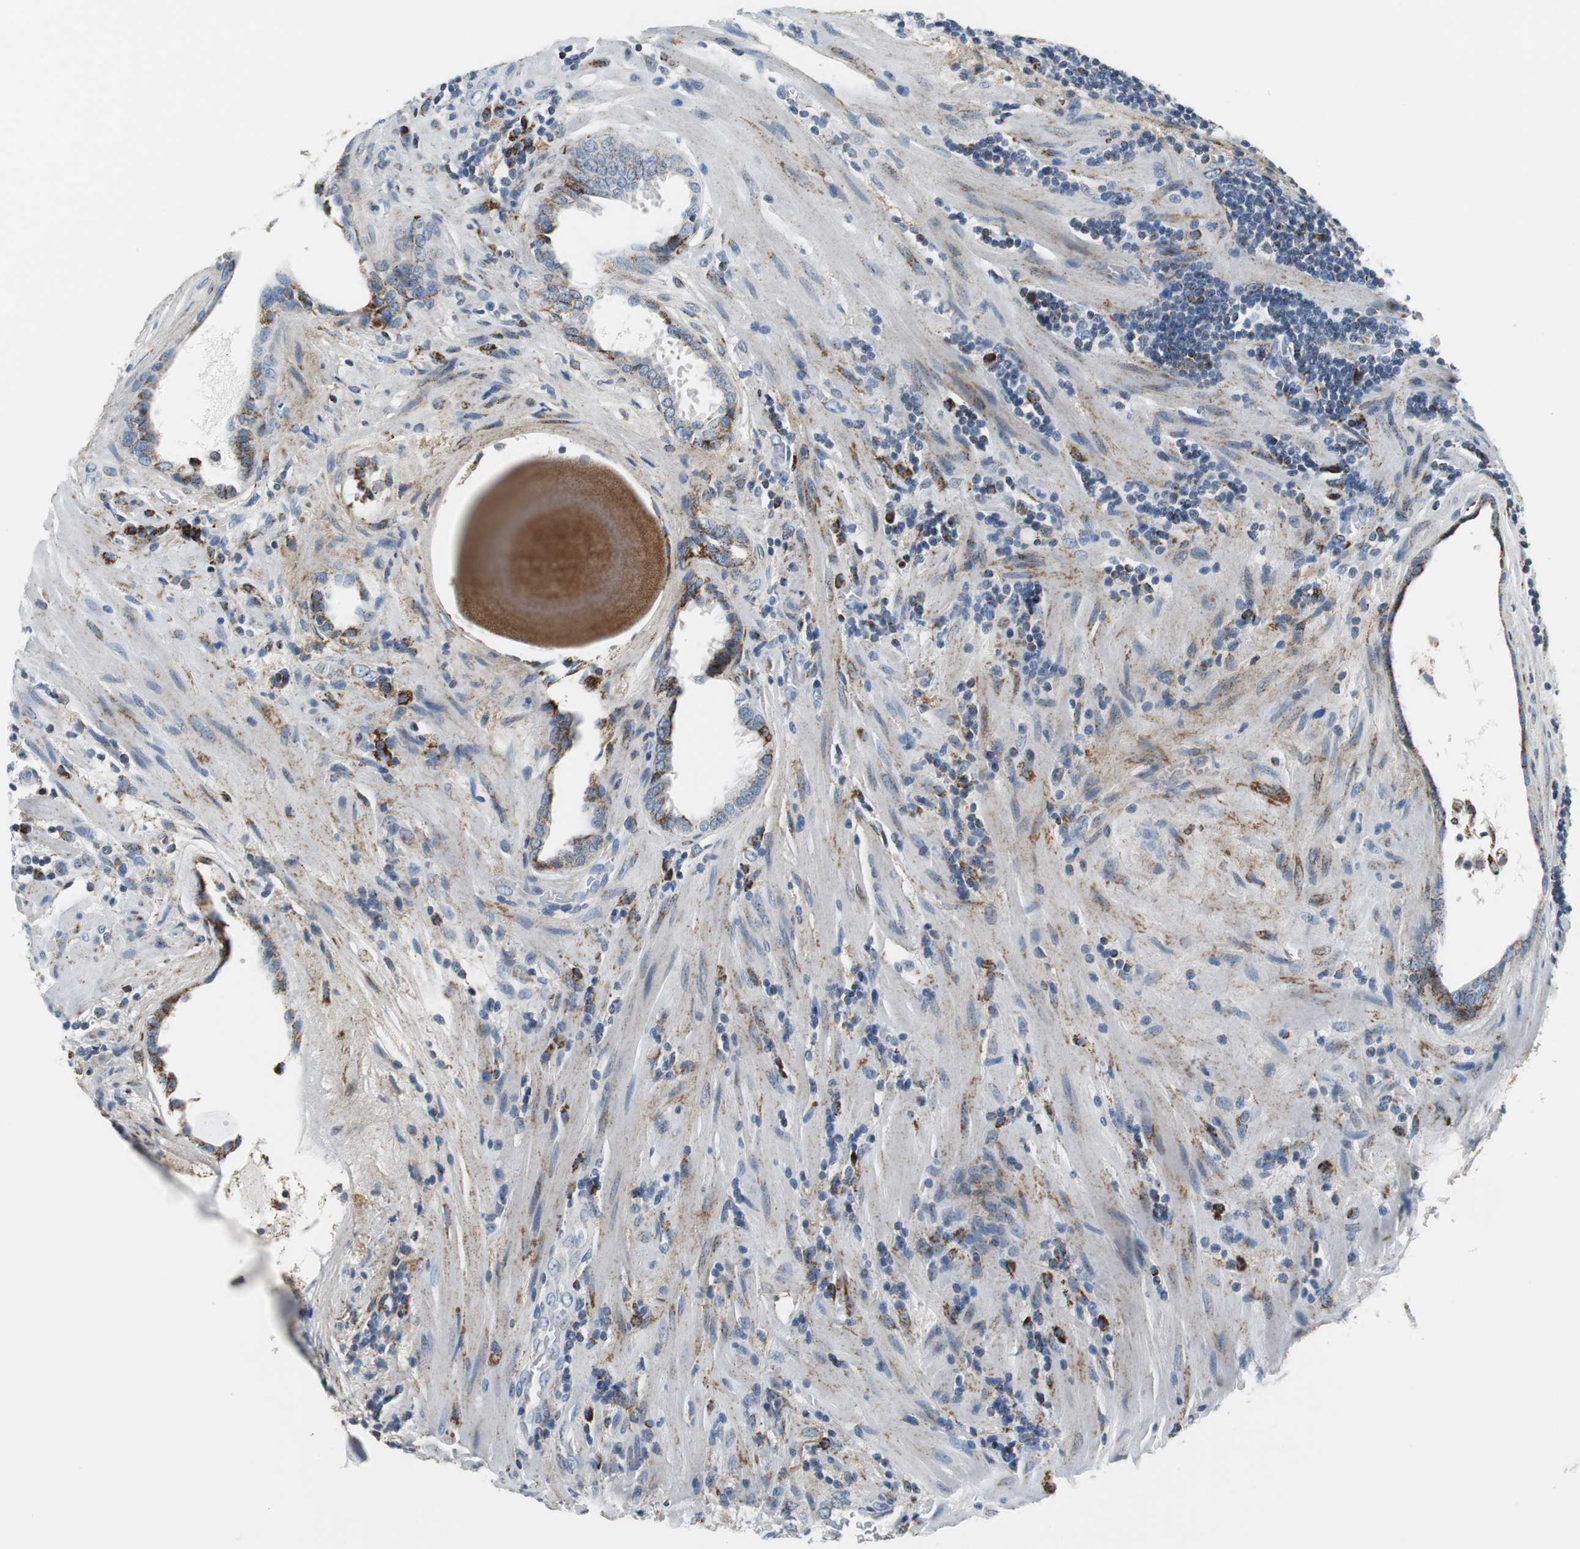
{"staining": {"intensity": "moderate", "quantity": "25%-75%", "location": "cytoplasmic/membranous"}, "tissue": "prostate cancer", "cell_type": "Tumor cells", "image_type": "cancer", "snomed": [{"axis": "morphology", "description": "Adenocarcinoma, High grade"}, {"axis": "topography", "description": "Prostate"}], "caption": "Protein analysis of prostate cancer (high-grade adenocarcinoma) tissue reveals moderate cytoplasmic/membranous positivity in about 25%-75% of tumor cells. The staining was performed using DAB (3,3'-diaminobenzidine) to visualize the protein expression in brown, while the nuclei were stained in blue with hematoxylin (Magnification: 20x).", "gene": "C1QTNF7", "patient": {"sex": "male", "age": 68}}